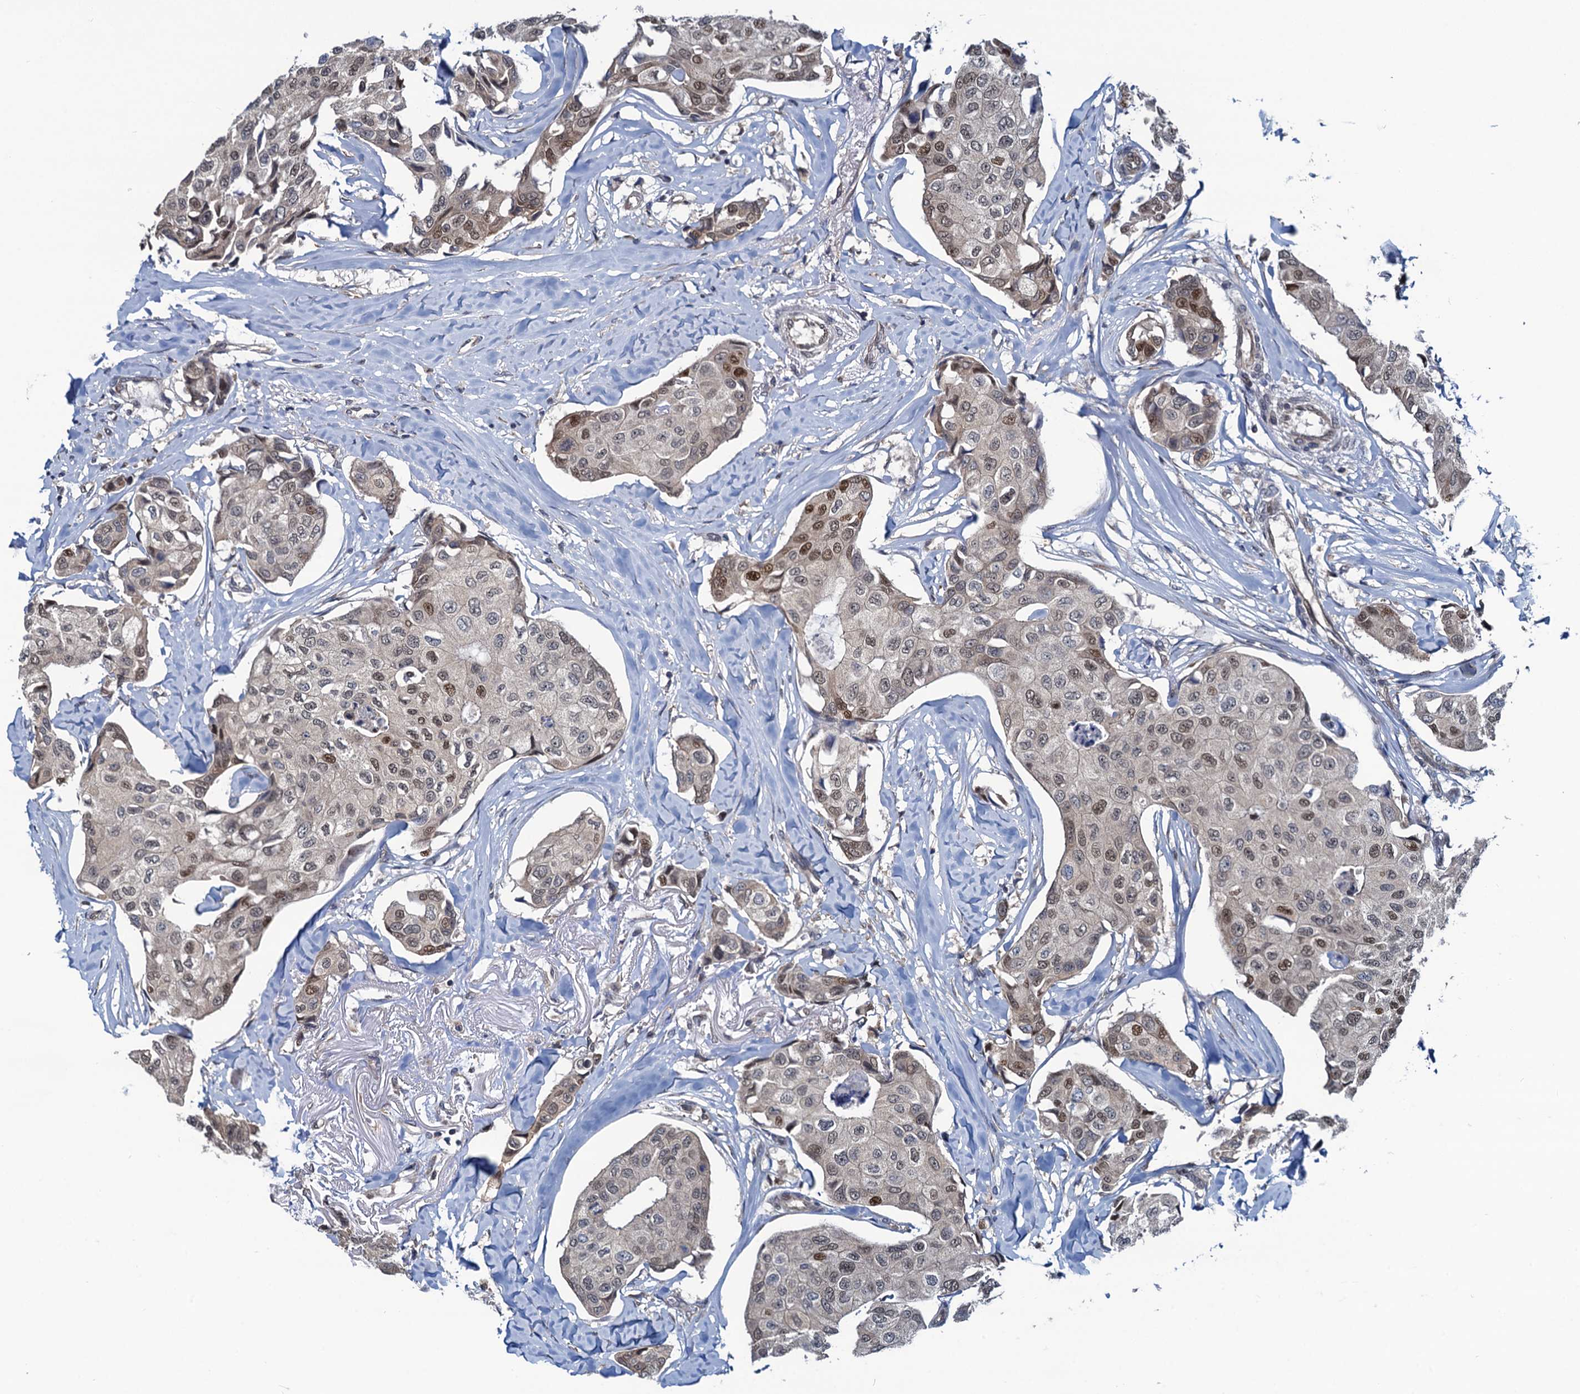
{"staining": {"intensity": "moderate", "quantity": "<25%", "location": "nuclear"}, "tissue": "breast cancer", "cell_type": "Tumor cells", "image_type": "cancer", "snomed": [{"axis": "morphology", "description": "Duct carcinoma"}, {"axis": "topography", "description": "Breast"}], "caption": "IHC micrograph of neoplastic tissue: breast invasive ductal carcinoma stained using immunohistochemistry (IHC) demonstrates low levels of moderate protein expression localized specifically in the nuclear of tumor cells, appearing as a nuclear brown color.", "gene": "RNF125", "patient": {"sex": "female", "age": 80}}